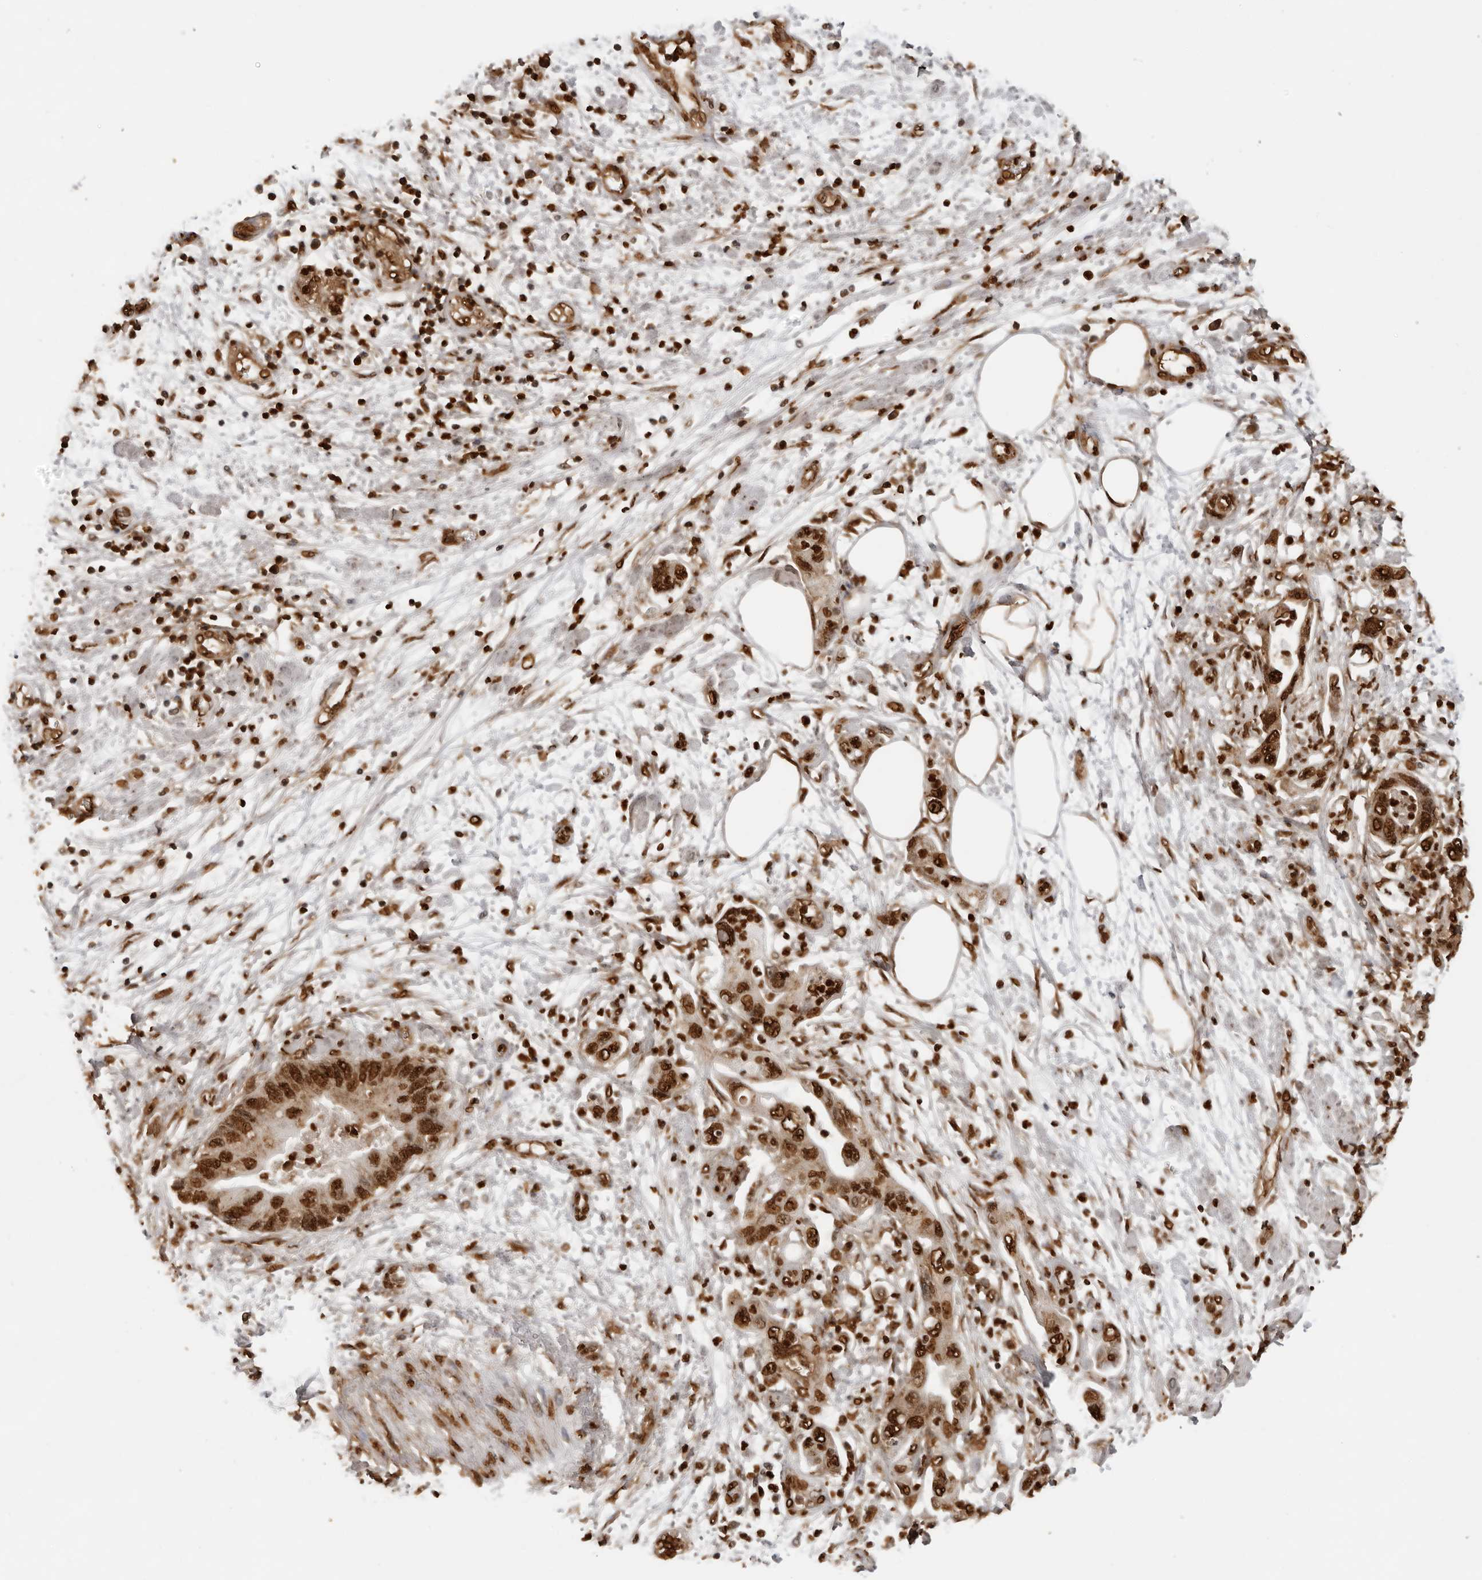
{"staining": {"intensity": "strong", "quantity": ">75%", "location": "nuclear"}, "tissue": "pancreatic cancer", "cell_type": "Tumor cells", "image_type": "cancer", "snomed": [{"axis": "morphology", "description": "Adenocarcinoma, NOS"}, {"axis": "topography", "description": "Pancreas"}], "caption": "Tumor cells reveal strong nuclear expression in approximately >75% of cells in pancreatic cancer (adenocarcinoma).", "gene": "ZFP91", "patient": {"sex": "female", "age": 73}}